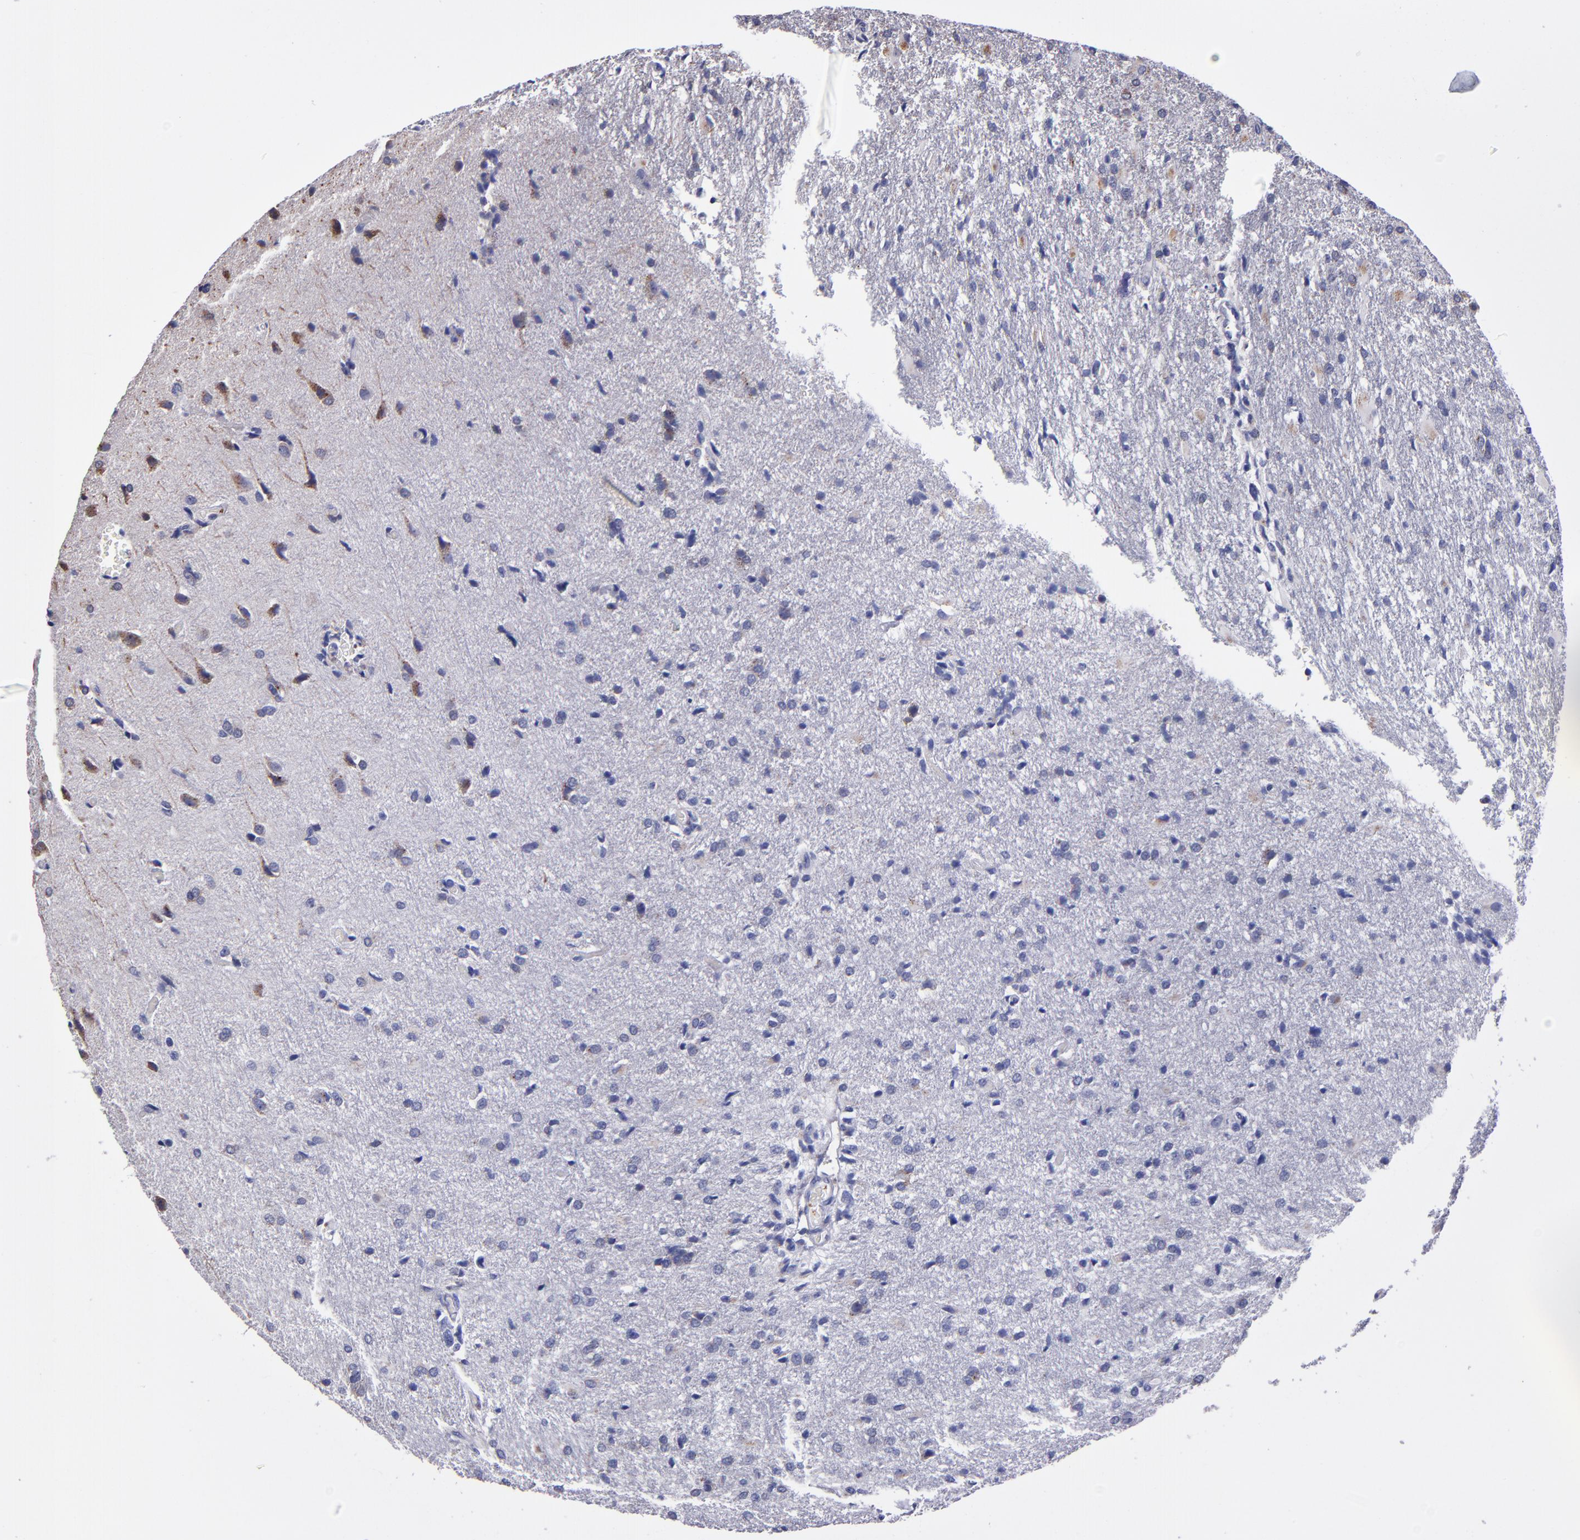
{"staining": {"intensity": "weak", "quantity": "25%-75%", "location": "cytoplasmic/membranous"}, "tissue": "glioma", "cell_type": "Tumor cells", "image_type": "cancer", "snomed": [{"axis": "morphology", "description": "Glioma, malignant, High grade"}, {"axis": "topography", "description": "Brain"}], "caption": "Weak cytoplasmic/membranous expression for a protein is seen in about 25%-75% of tumor cells of glioma using immunohistochemistry (IHC).", "gene": "SELP", "patient": {"sex": "male", "age": 68}}